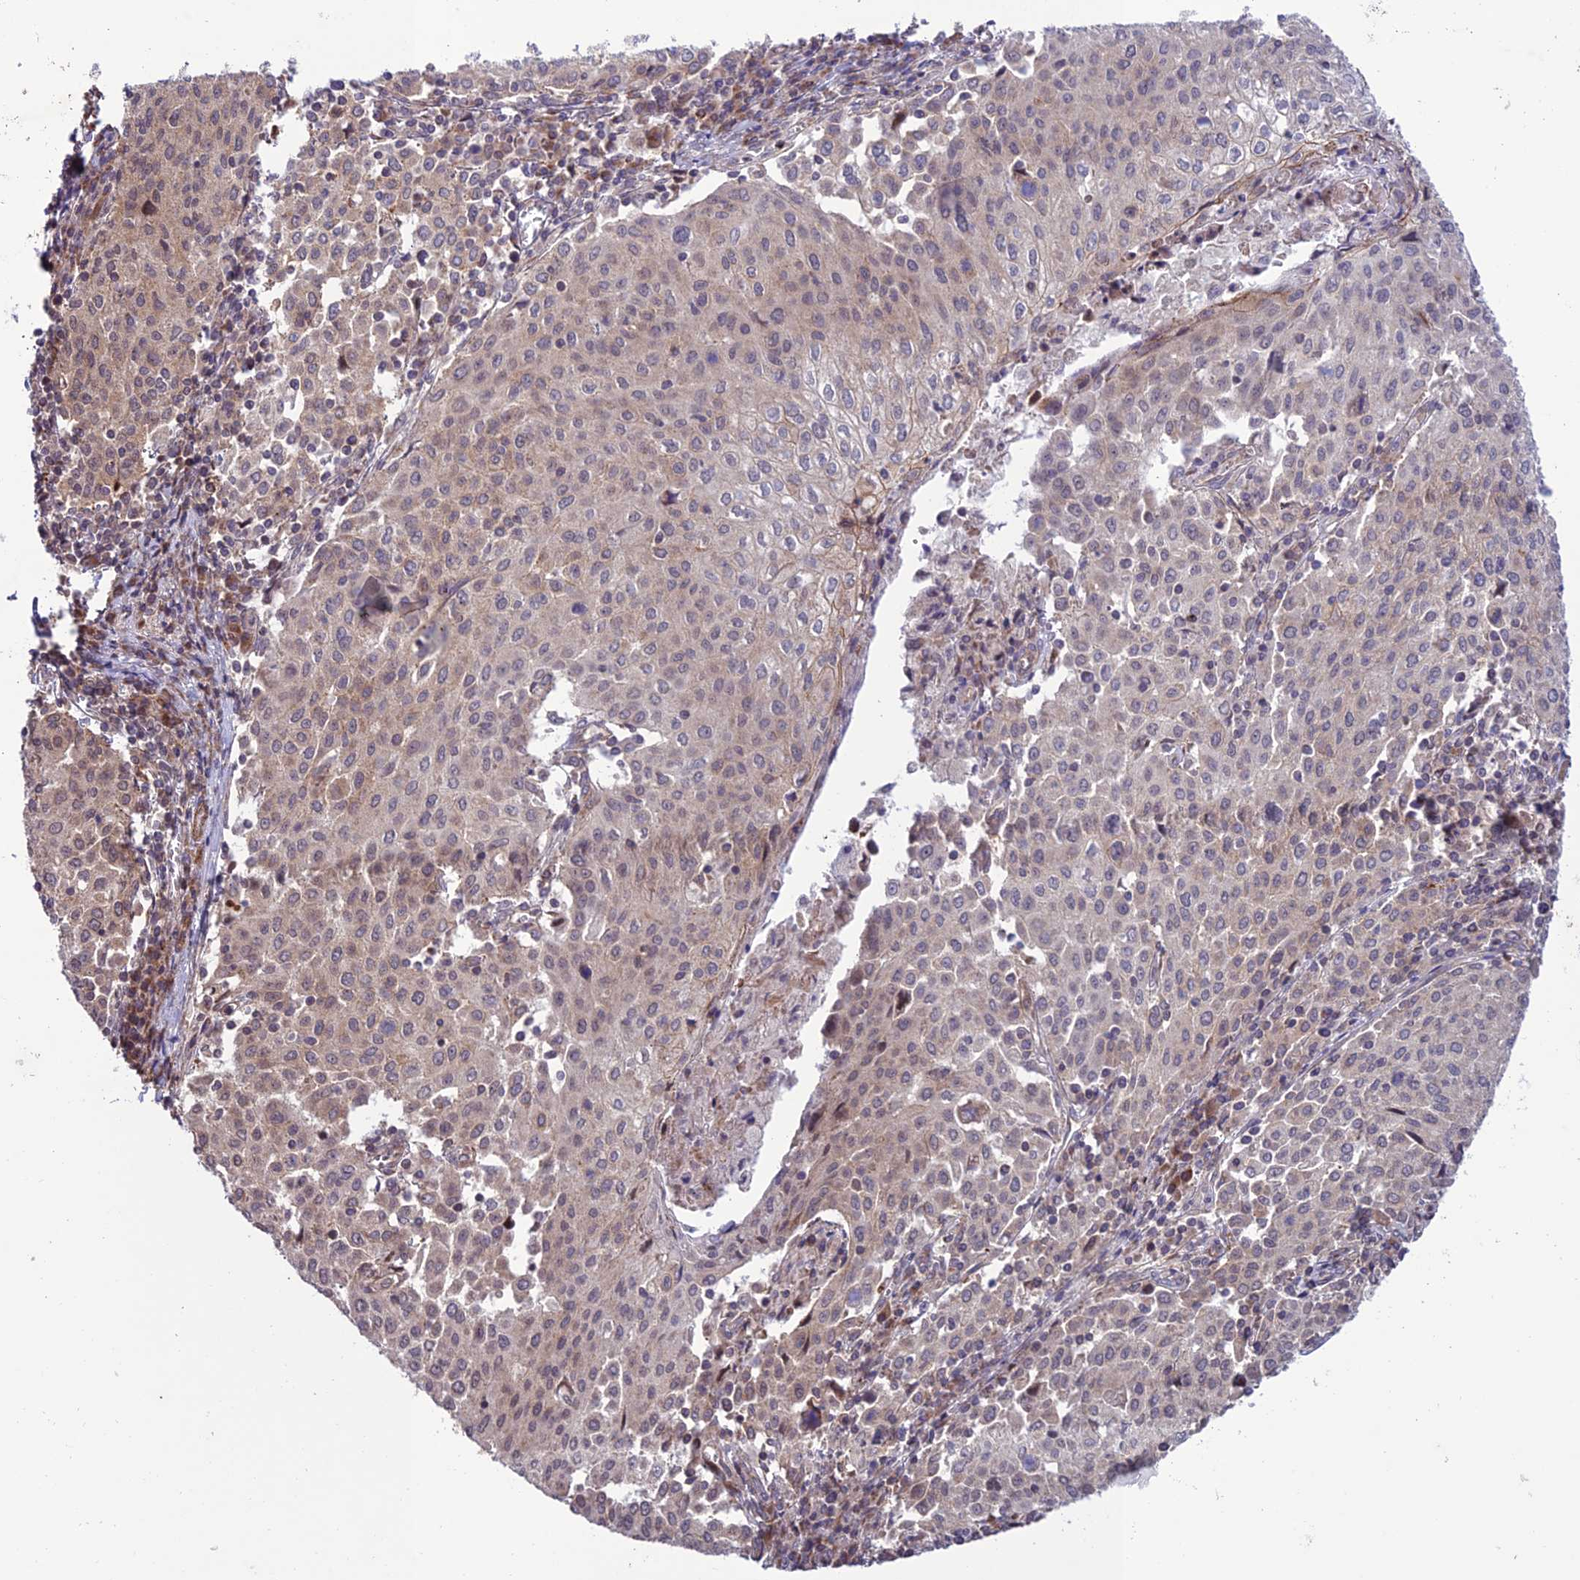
{"staining": {"intensity": "weak", "quantity": "<25%", "location": "cytoplasmic/membranous"}, "tissue": "cervical cancer", "cell_type": "Tumor cells", "image_type": "cancer", "snomed": [{"axis": "morphology", "description": "Squamous cell carcinoma, NOS"}, {"axis": "topography", "description": "Cervix"}], "caption": "IHC micrograph of squamous cell carcinoma (cervical) stained for a protein (brown), which demonstrates no positivity in tumor cells. The staining is performed using DAB (3,3'-diaminobenzidine) brown chromogen with nuclei counter-stained in using hematoxylin.", "gene": "TNIP3", "patient": {"sex": "female", "age": 46}}